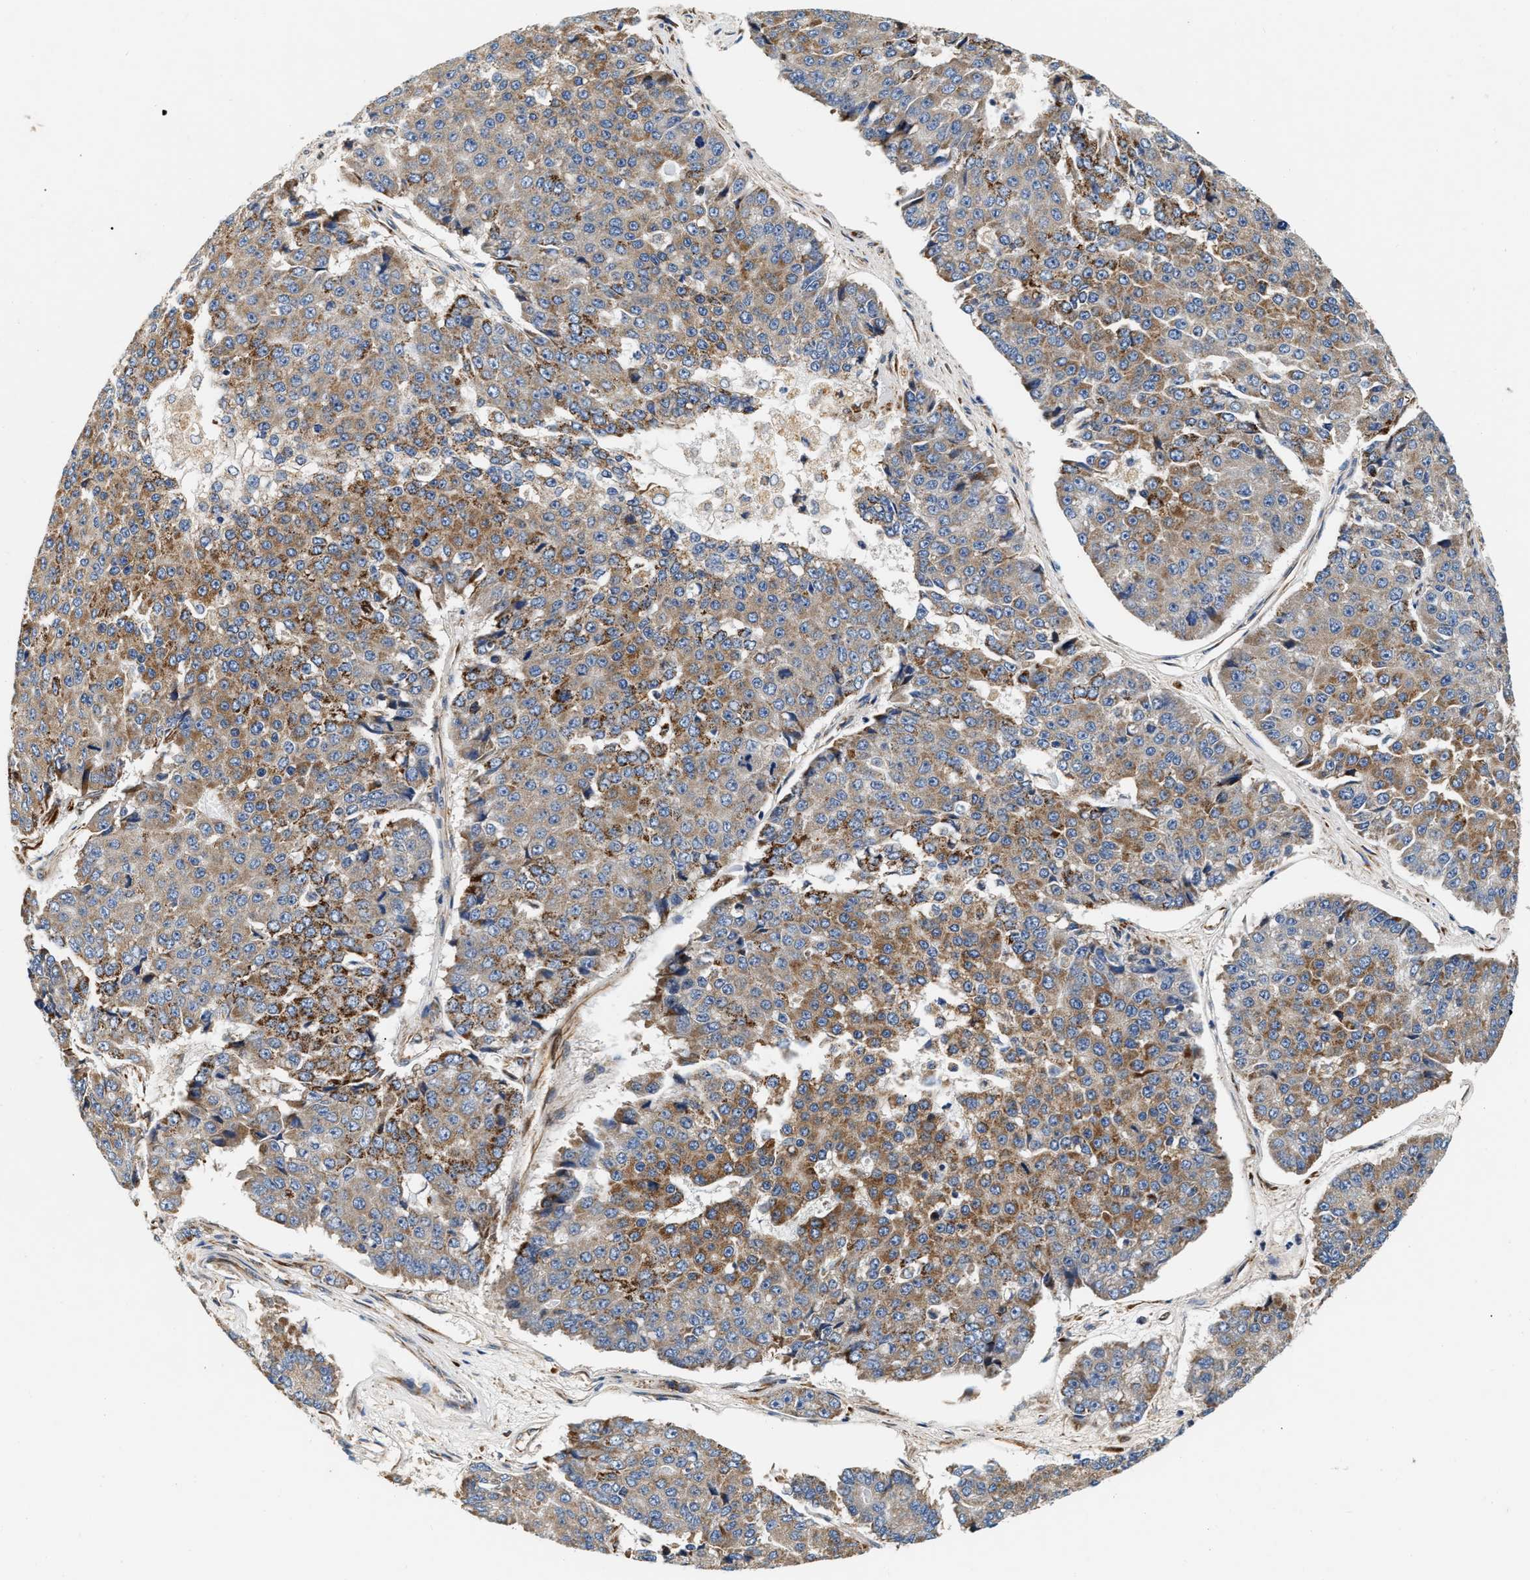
{"staining": {"intensity": "moderate", "quantity": "25%-75%", "location": "cytoplasmic/membranous"}, "tissue": "pancreatic cancer", "cell_type": "Tumor cells", "image_type": "cancer", "snomed": [{"axis": "morphology", "description": "Adenocarcinoma, NOS"}, {"axis": "topography", "description": "Pancreas"}], "caption": "Pancreatic cancer (adenocarcinoma) tissue demonstrates moderate cytoplasmic/membranous staining in about 25%-75% of tumor cells", "gene": "IFT74", "patient": {"sex": "male", "age": 50}}